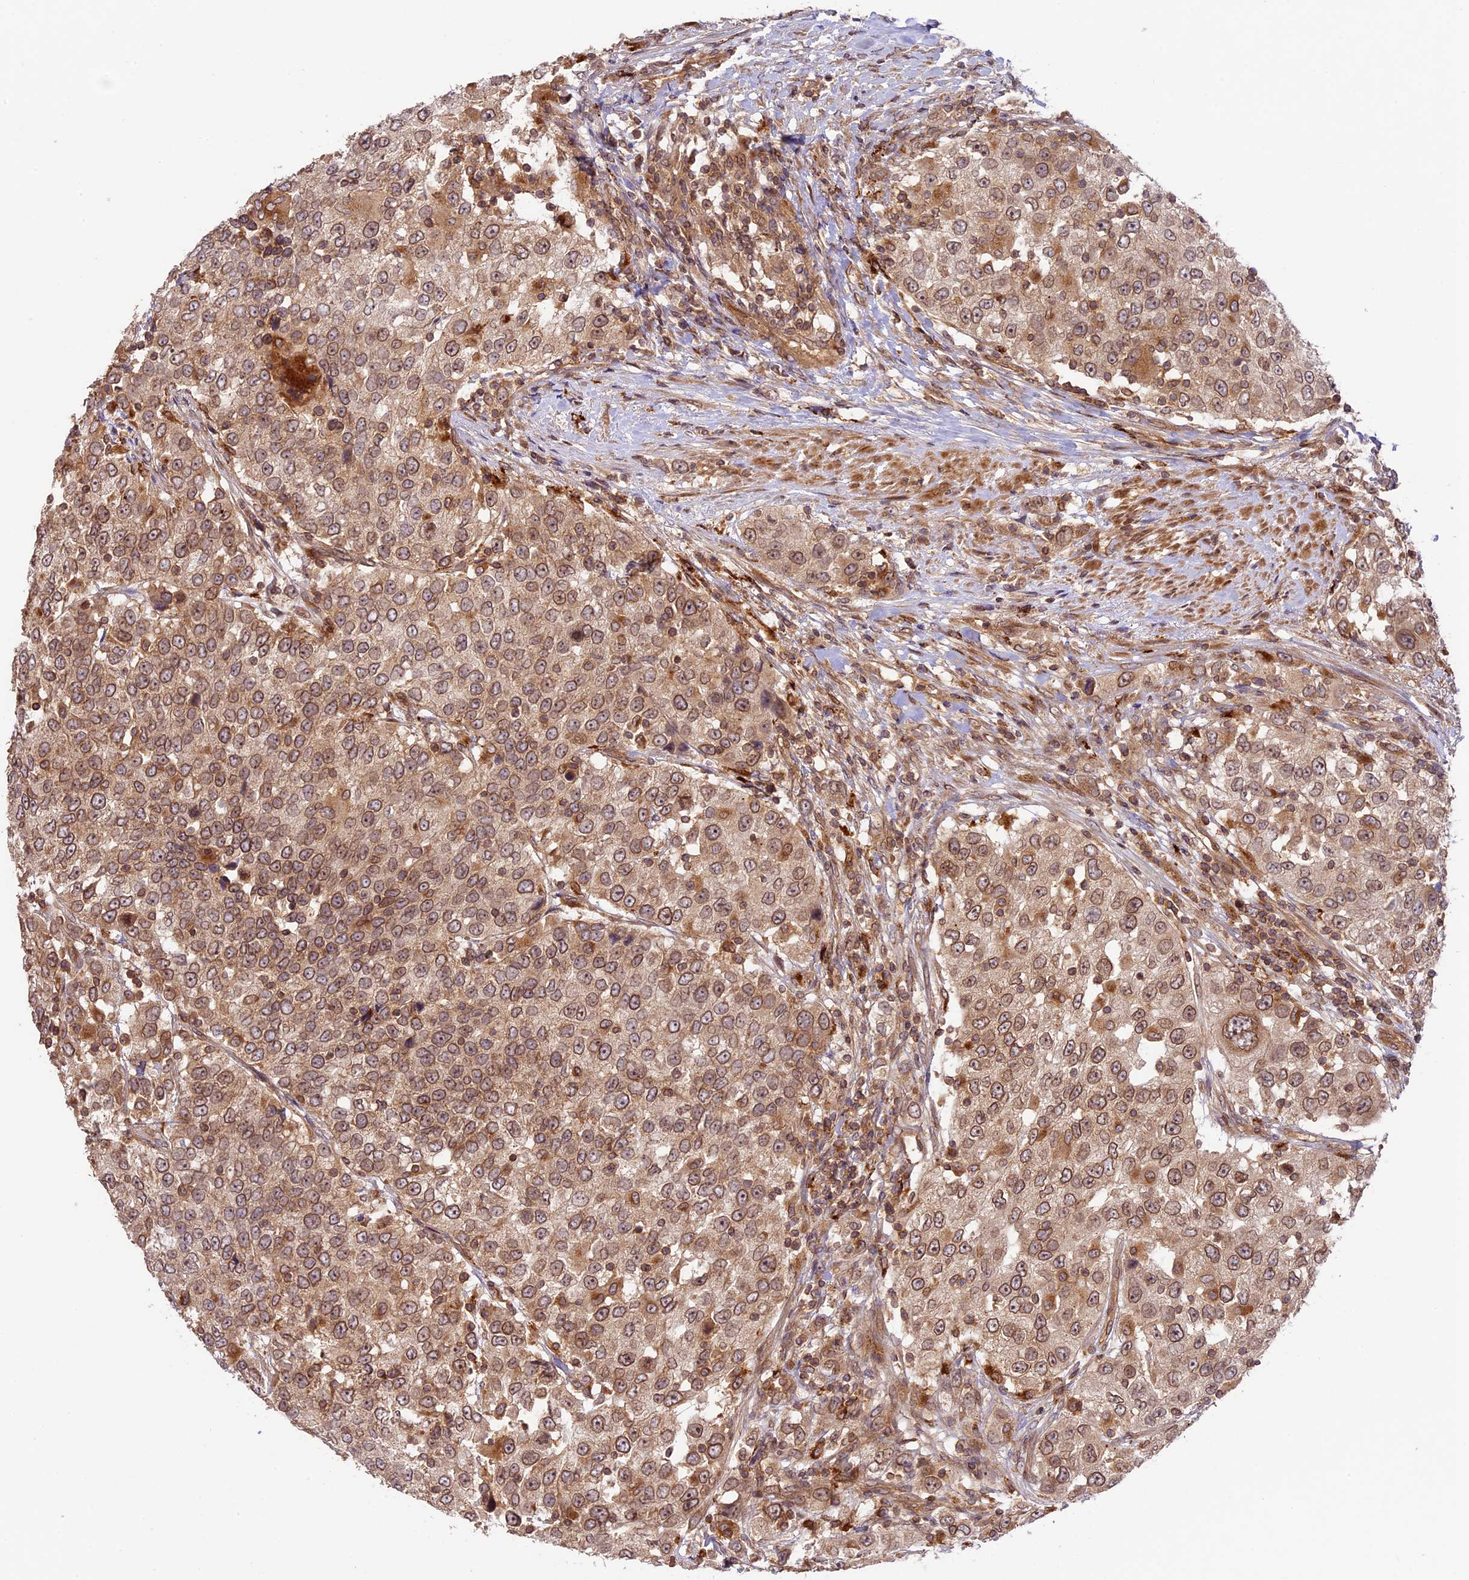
{"staining": {"intensity": "moderate", "quantity": ">75%", "location": "cytoplasmic/membranous,nuclear"}, "tissue": "urothelial cancer", "cell_type": "Tumor cells", "image_type": "cancer", "snomed": [{"axis": "morphology", "description": "Urothelial carcinoma, High grade"}, {"axis": "topography", "description": "Urinary bladder"}], "caption": "Immunohistochemistry photomicrograph of human urothelial cancer stained for a protein (brown), which exhibits medium levels of moderate cytoplasmic/membranous and nuclear positivity in approximately >75% of tumor cells.", "gene": "DGKH", "patient": {"sex": "female", "age": 80}}